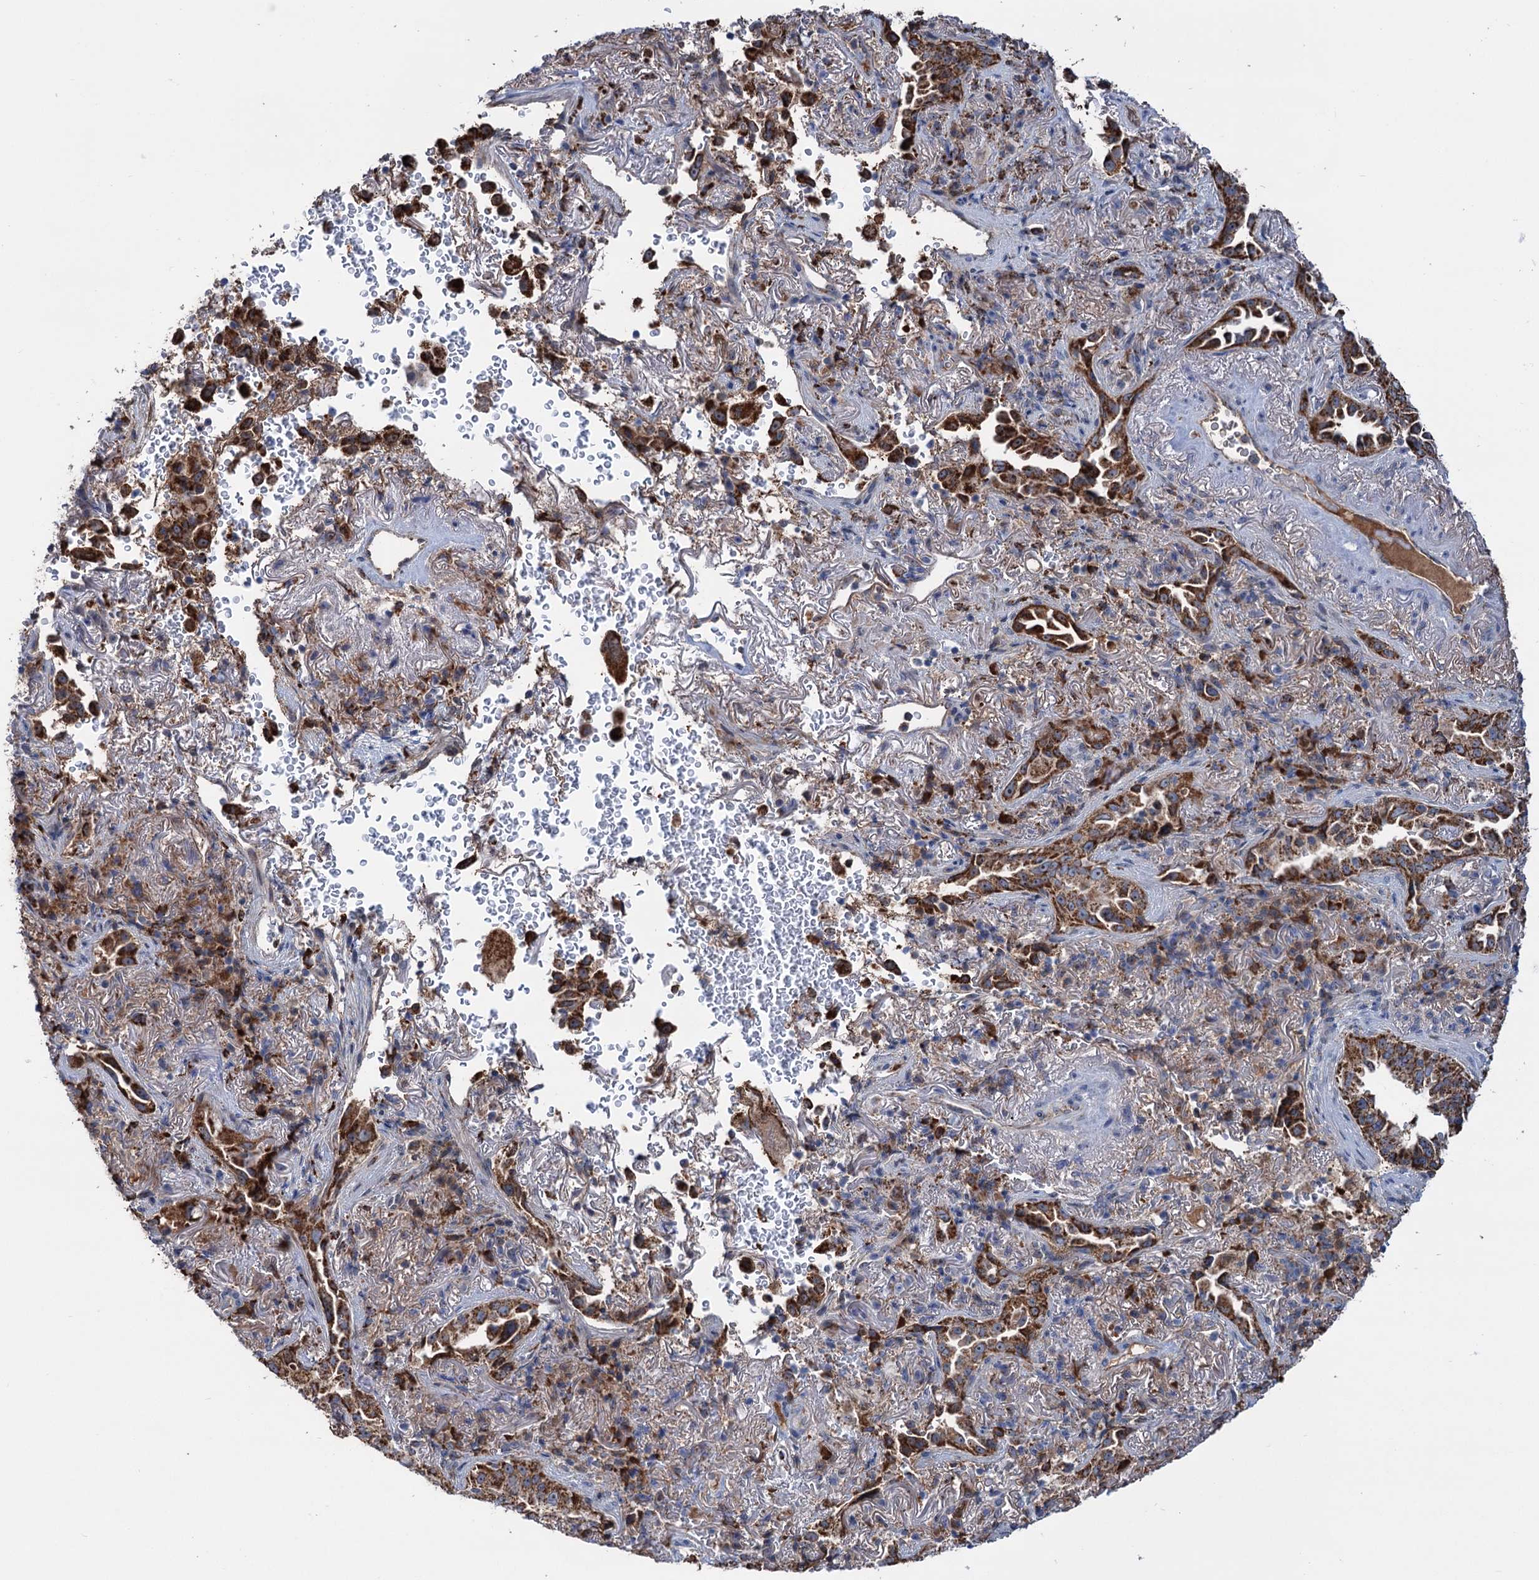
{"staining": {"intensity": "strong", "quantity": ">75%", "location": "cytoplasmic/membranous"}, "tissue": "lung cancer", "cell_type": "Tumor cells", "image_type": "cancer", "snomed": [{"axis": "morphology", "description": "Adenocarcinoma, NOS"}, {"axis": "topography", "description": "Lung"}], "caption": "Immunohistochemical staining of lung cancer reveals high levels of strong cytoplasmic/membranous staining in approximately >75% of tumor cells. (brown staining indicates protein expression, while blue staining denotes nuclei).", "gene": "LPIN1", "patient": {"sex": "female", "age": 69}}